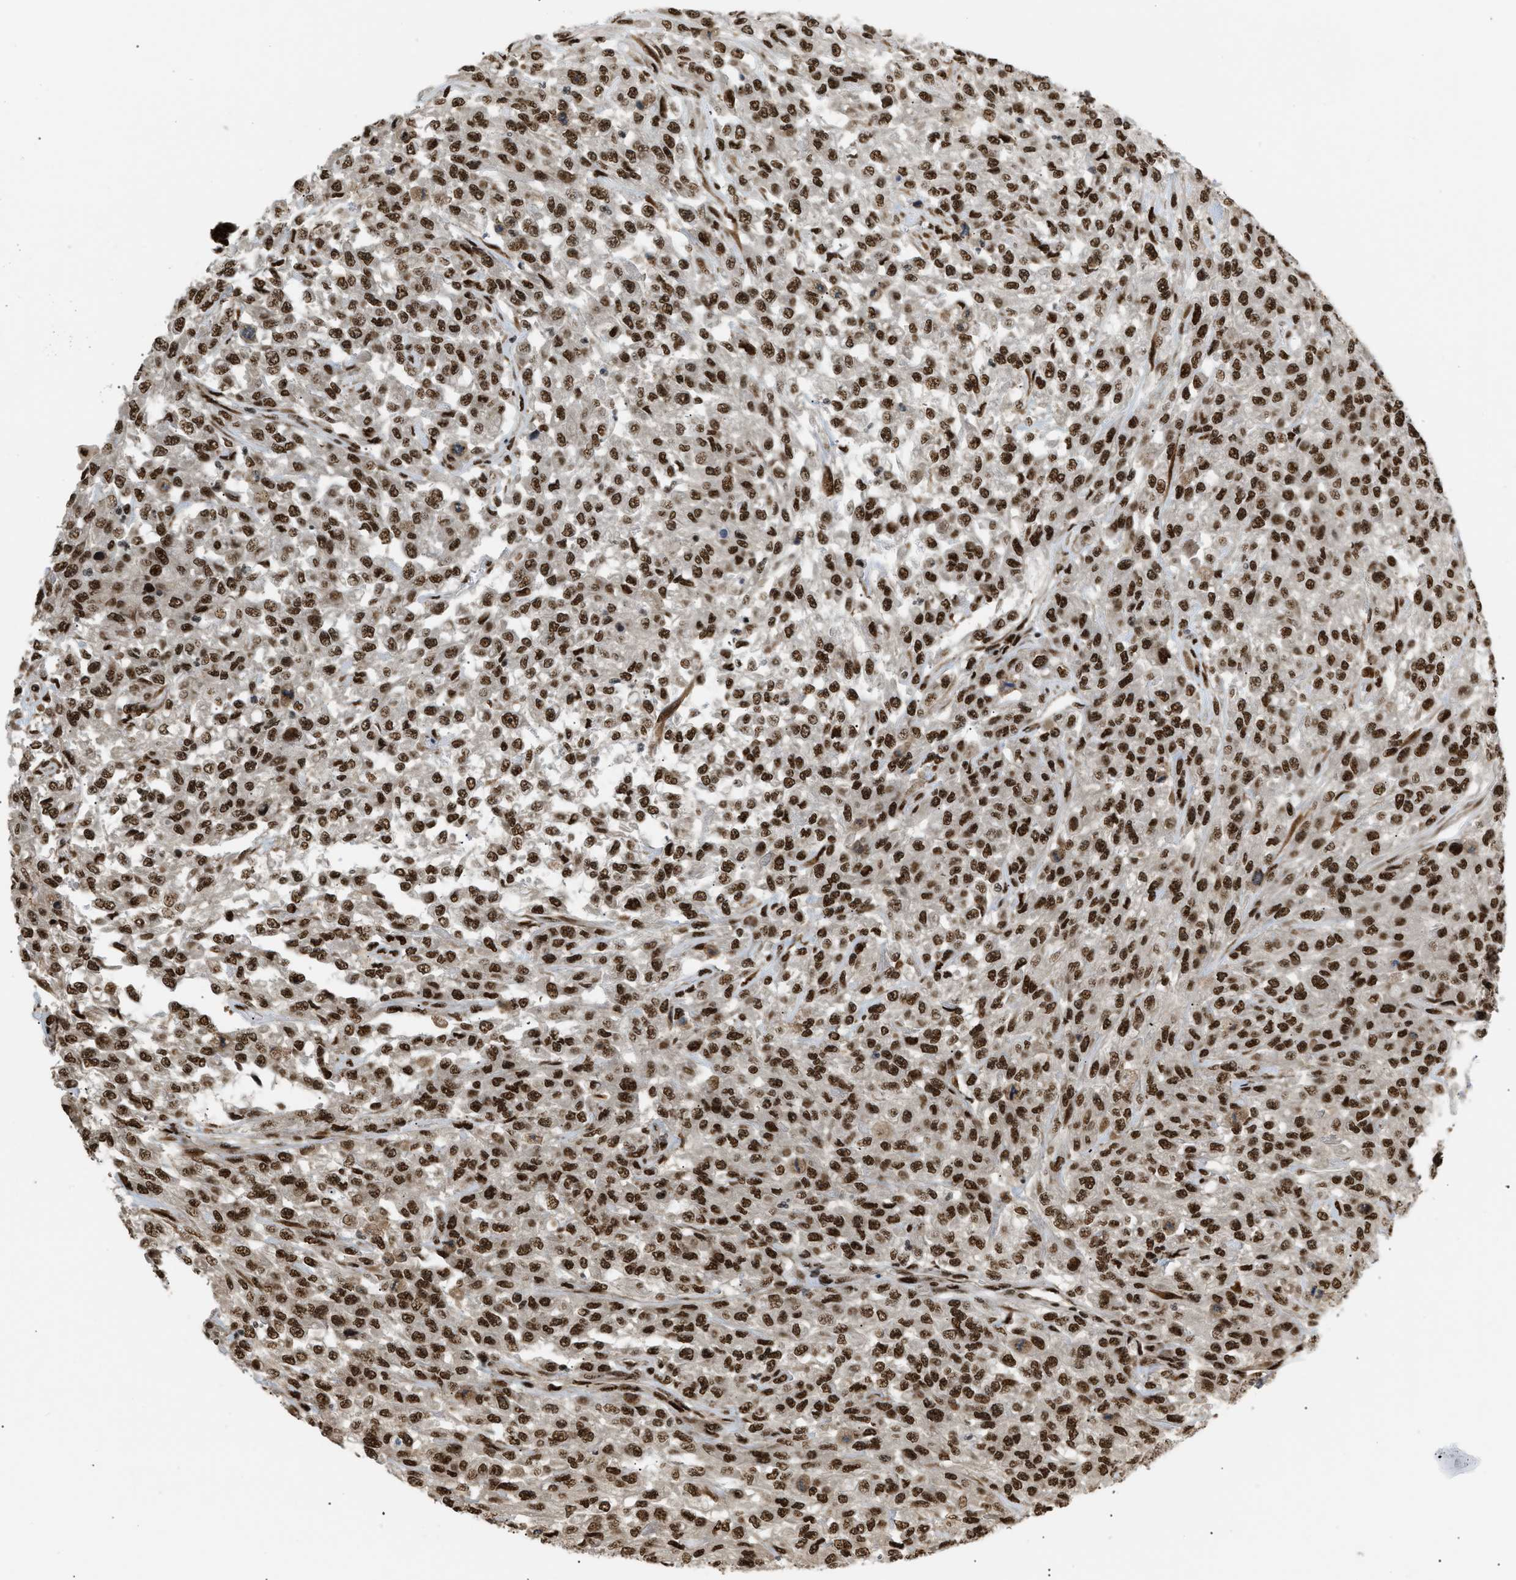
{"staining": {"intensity": "strong", "quantity": ">75%", "location": "nuclear"}, "tissue": "urothelial cancer", "cell_type": "Tumor cells", "image_type": "cancer", "snomed": [{"axis": "morphology", "description": "Urothelial carcinoma, High grade"}, {"axis": "topography", "description": "Urinary bladder"}], "caption": "Tumor cells reveal high levels of strong nuclear staining in approximately >75% of cells in high-grade urothelial carcinoma. Using DAB (brown) and hematoxylin (blue) stains, captured at high magnification using brightfield microscopy.", "gene": "RBM5", "patient": {"sex": "male", "age": 46}}